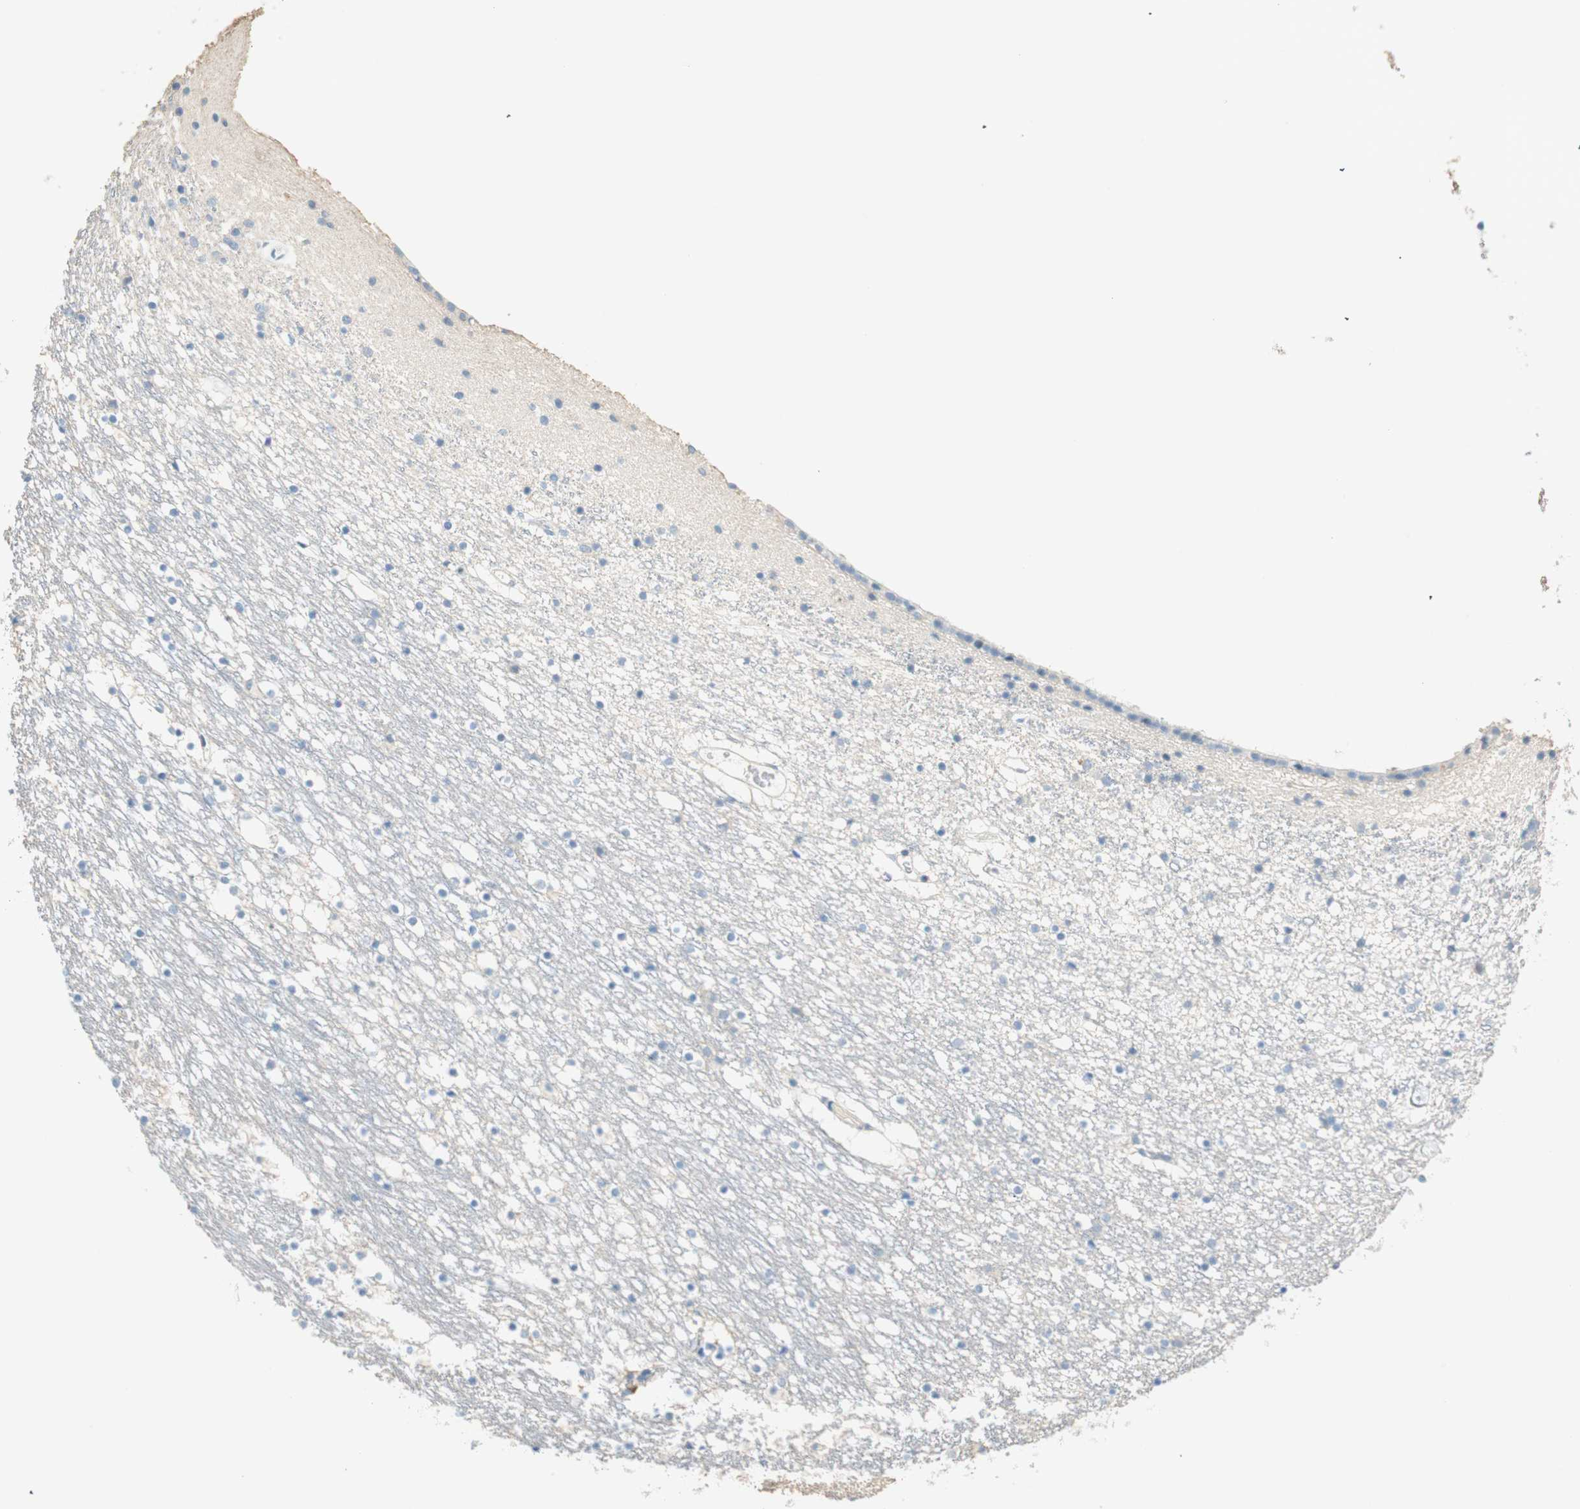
{"staining": {"intensity": "negative", "quantity": "none", "location": "none"}, "tissue": "caudate", "cell_type": "Glial cells", "image_type": "normal", "snomed": [{"axis": "morphology", "description": "Normal tissue, NOS"}, {"axis": "topography", "description": "Lateral ventricle wall"}], "caption": "Immunohistochemistry (IHC) micrograph of normal caudate stained for a protein (brown), which displays no positivity in glial cells. (Stains: DAB IHC with hematoxylin counter stain, Microscopy: brightfield microscopy at high magnification).", "gene": "PTTG1", "patient": {"sex": "male", "age": 45}}